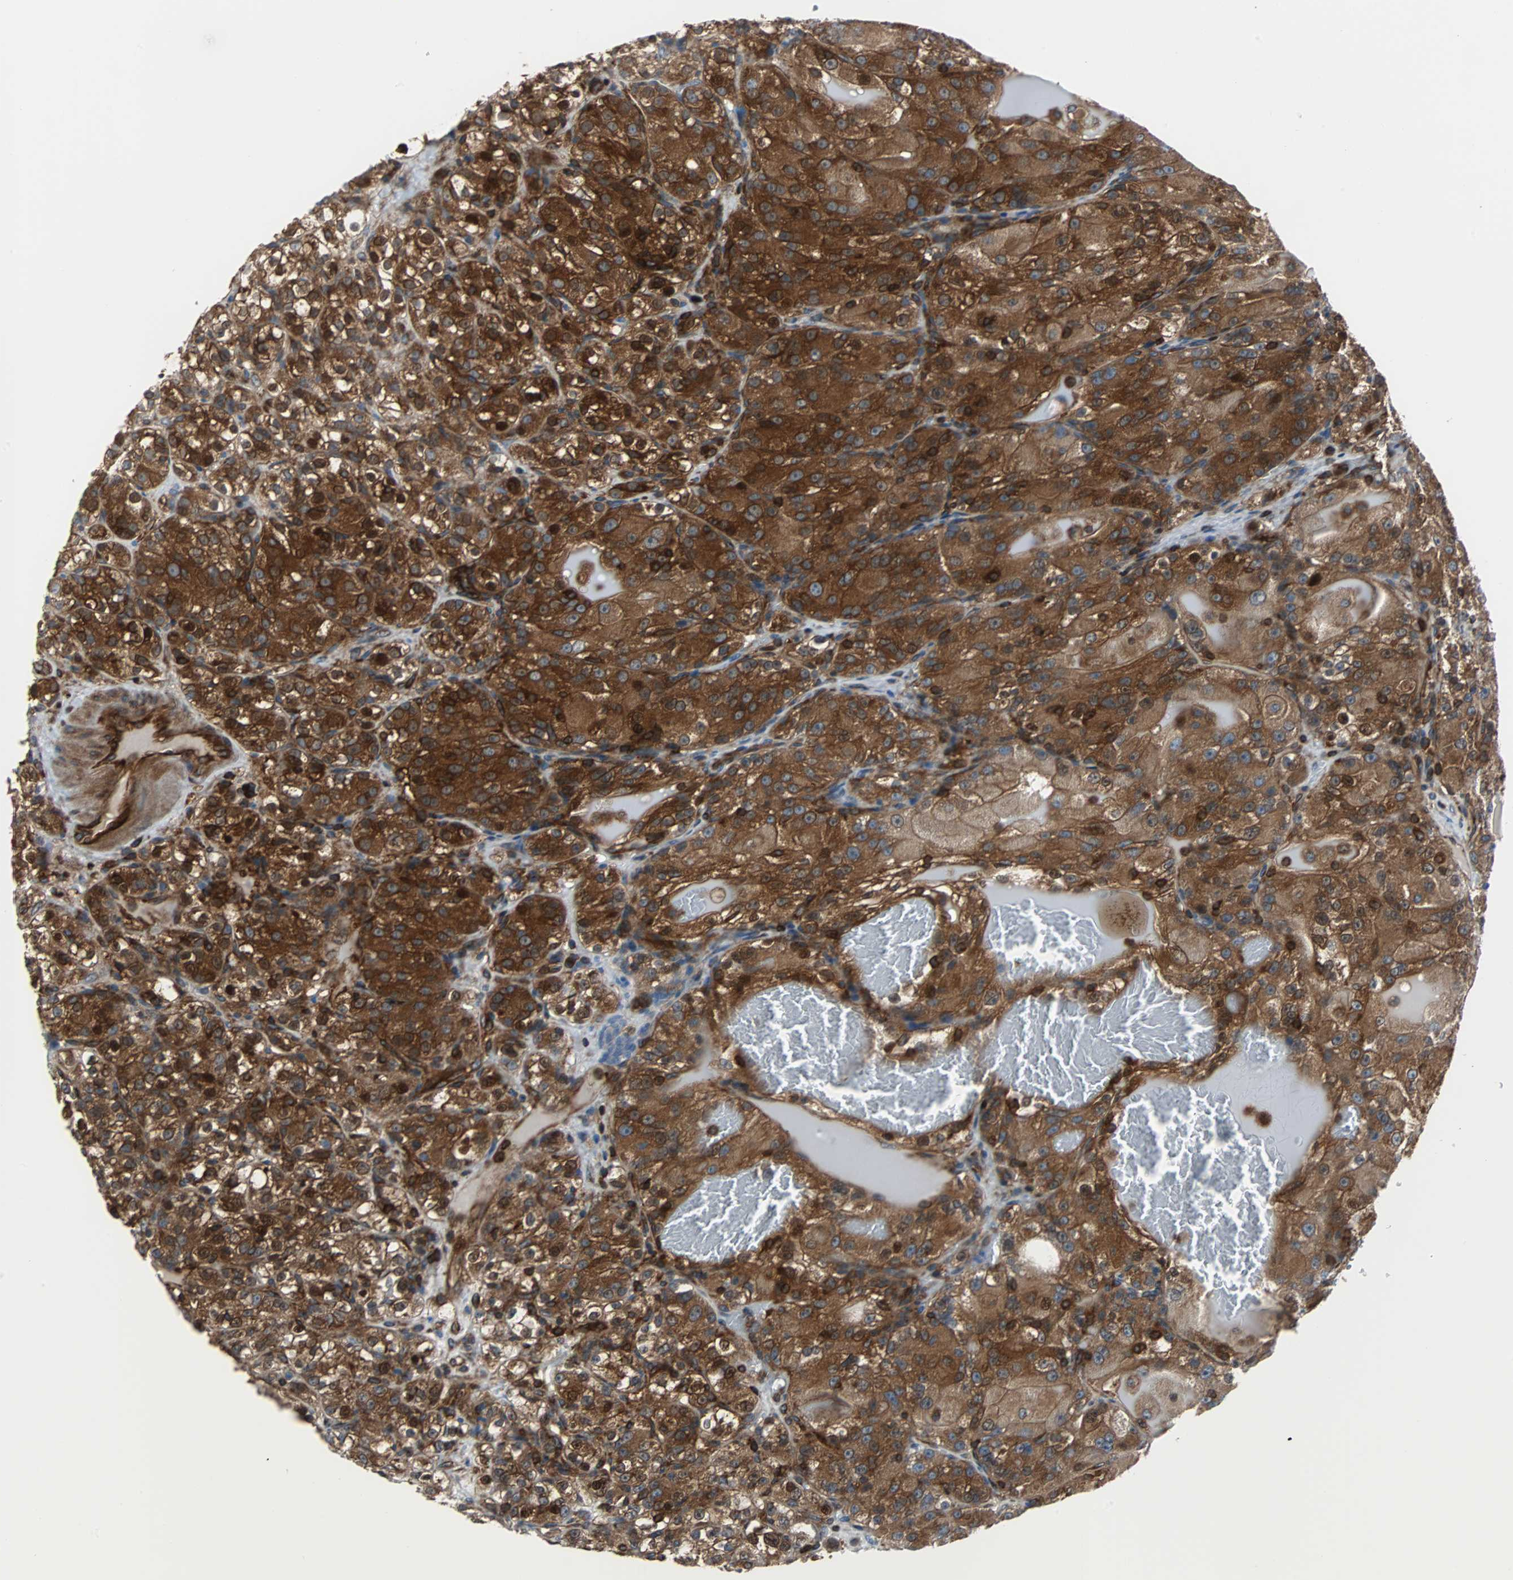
{"staining": {"intensity": "strong", "quantity": ">75%", "location": "cytoplasmic/membranous,nuclear"}, "tissue": "renal cancer", "cell_type": "Tumor cells", "image_type": "cancer", "snomed": [{"axis": "morphology", "description": "Normal tissue, NOS"}, {"axis": "morphology", "description": "Adenocarcinoma, NOS"}, {"axis": "topography", "description": "Kidney"}], "caption": "Protein staining reveals strong cytoplasmic/membranous and nuclear expression in approximately >75% of tumor cells in adenocarcinoma (renal).", "gene": "RELA", "patient": {"sex": "male", "age": 61}}